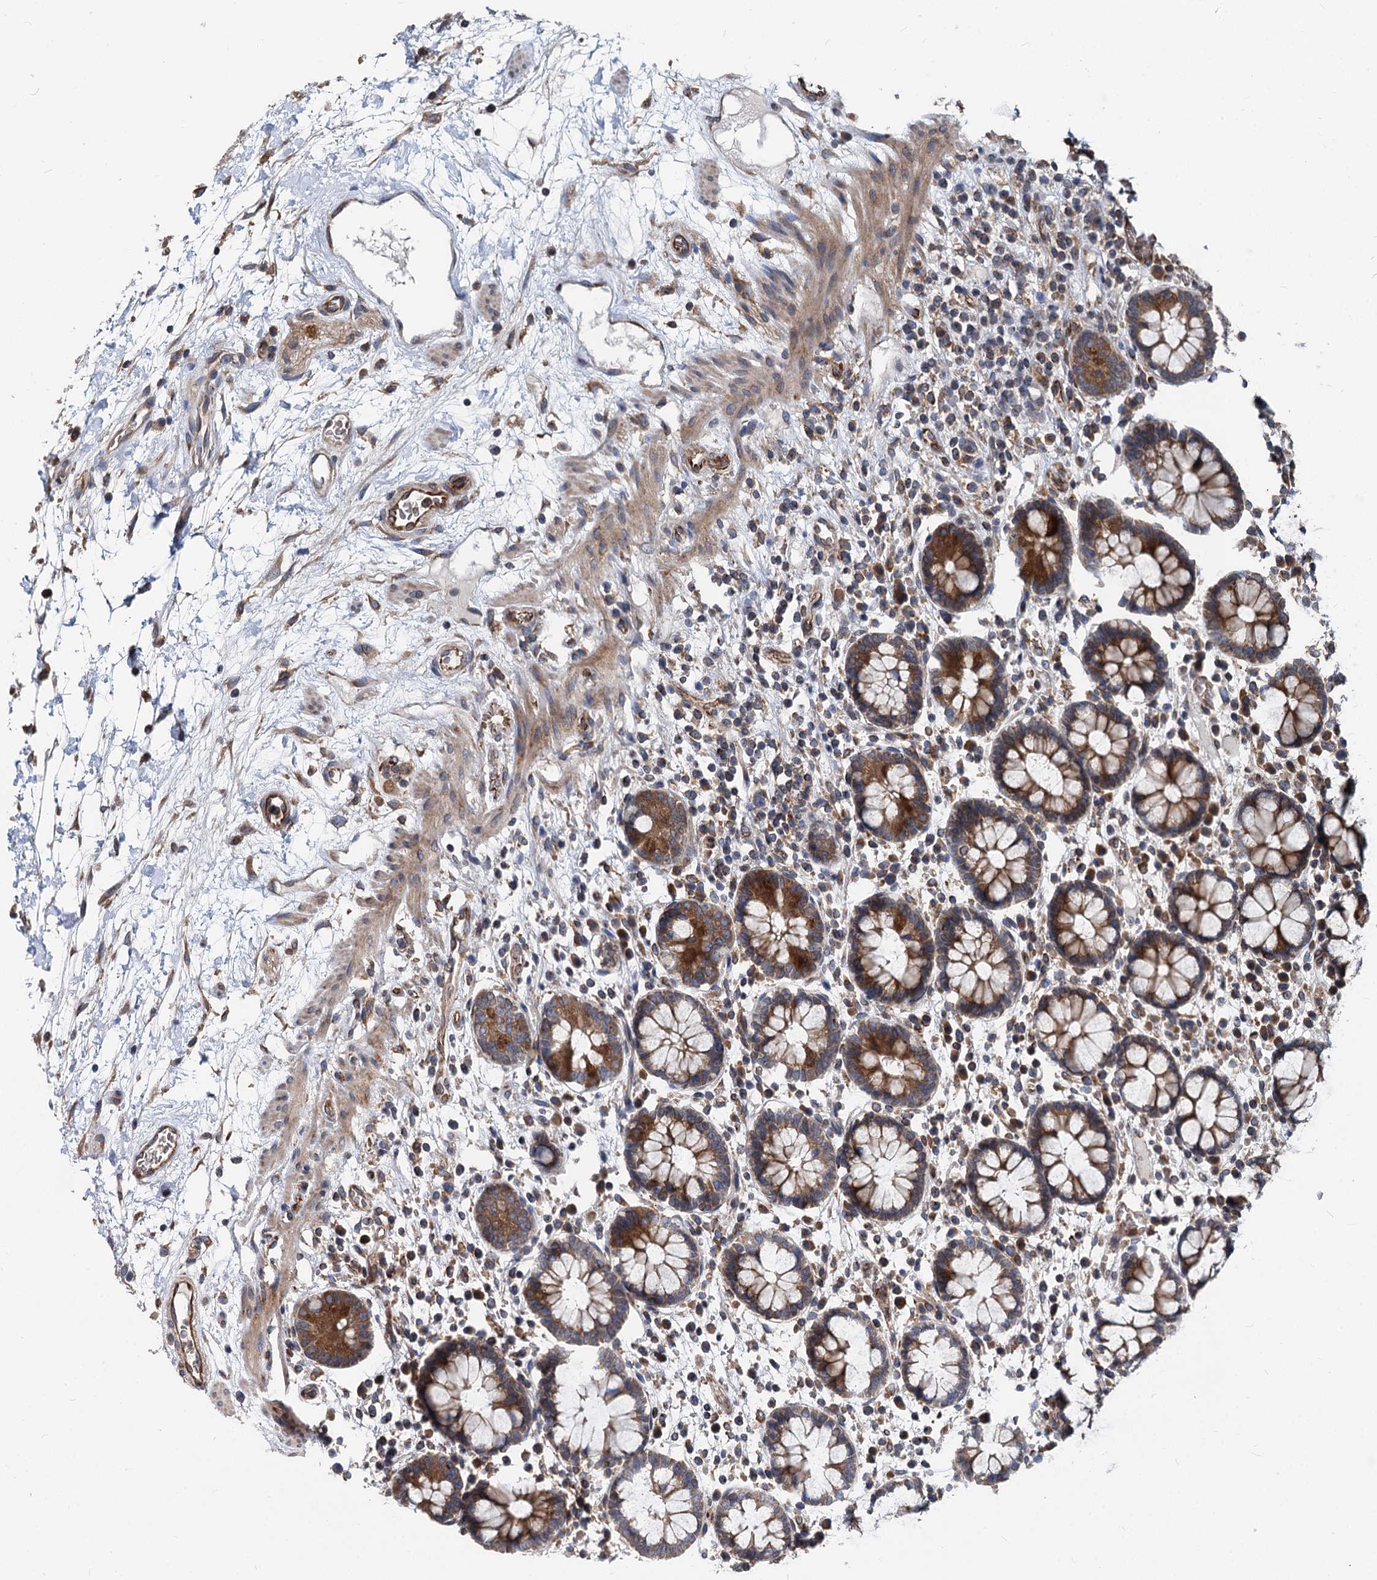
{"staining": {"intensity": "strong", "quantity": ">75%", "location": "cytoplasmic/membranous"}, "tissue": "colon", "cell_type": "Endothelial cells", "image_type": "normal", "snomed": [{"axis": "morphology", "description": "Normal tissue, NOS"}, {"axis": "topography", "description": "Colon"}], "caption": "The immunohistochemical stain shows strong cytoplasmic/membranous positivity in endothelial cells of normal colon. The staining was performed using DAB (3,3'-diaminobenzidine) to visualize the protein expression in brown, while the nuclei were stained in blue with hematoxylin (Magnification: 20x).", "gene": "STIM1", "patient": {"sex": "female", "age": 79}}